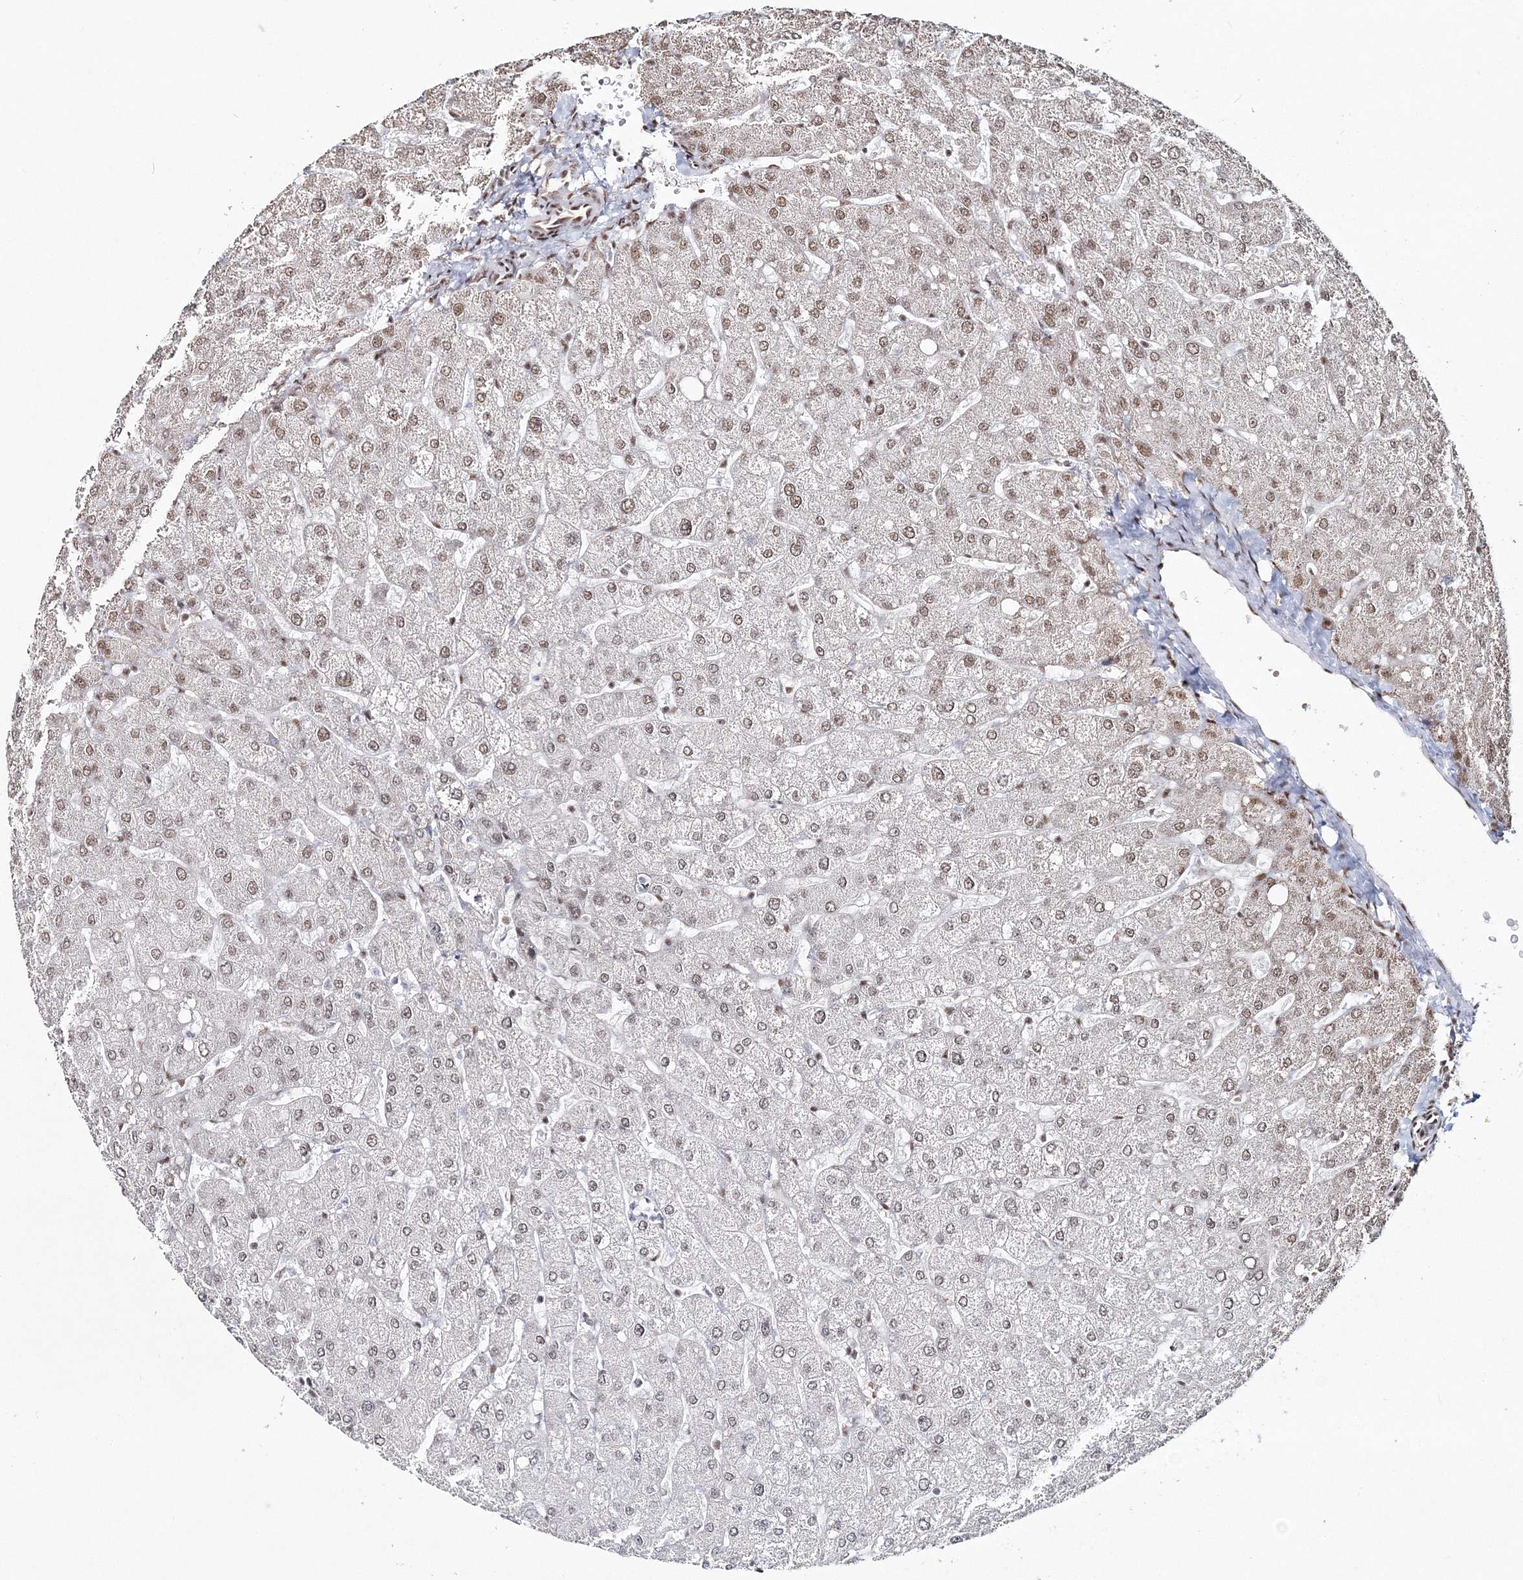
{"staining": {"intensity": "negative", "quantity": "none", "location": "none"}, "tissue": "liver", "cell_type": "Cholangiocytes", "image_type": "normal", "snomed": [{"axis": "morphology", "description": "Normal tissue, NOS"}, {"axis": "topography", "description": "Liver"}], "caption": "Micrograph shows no significant protein staining in cholangiocytes of normal liver.", "gene": "ENSG00000290315", "patient": {"sex": "male", "age": 55}}